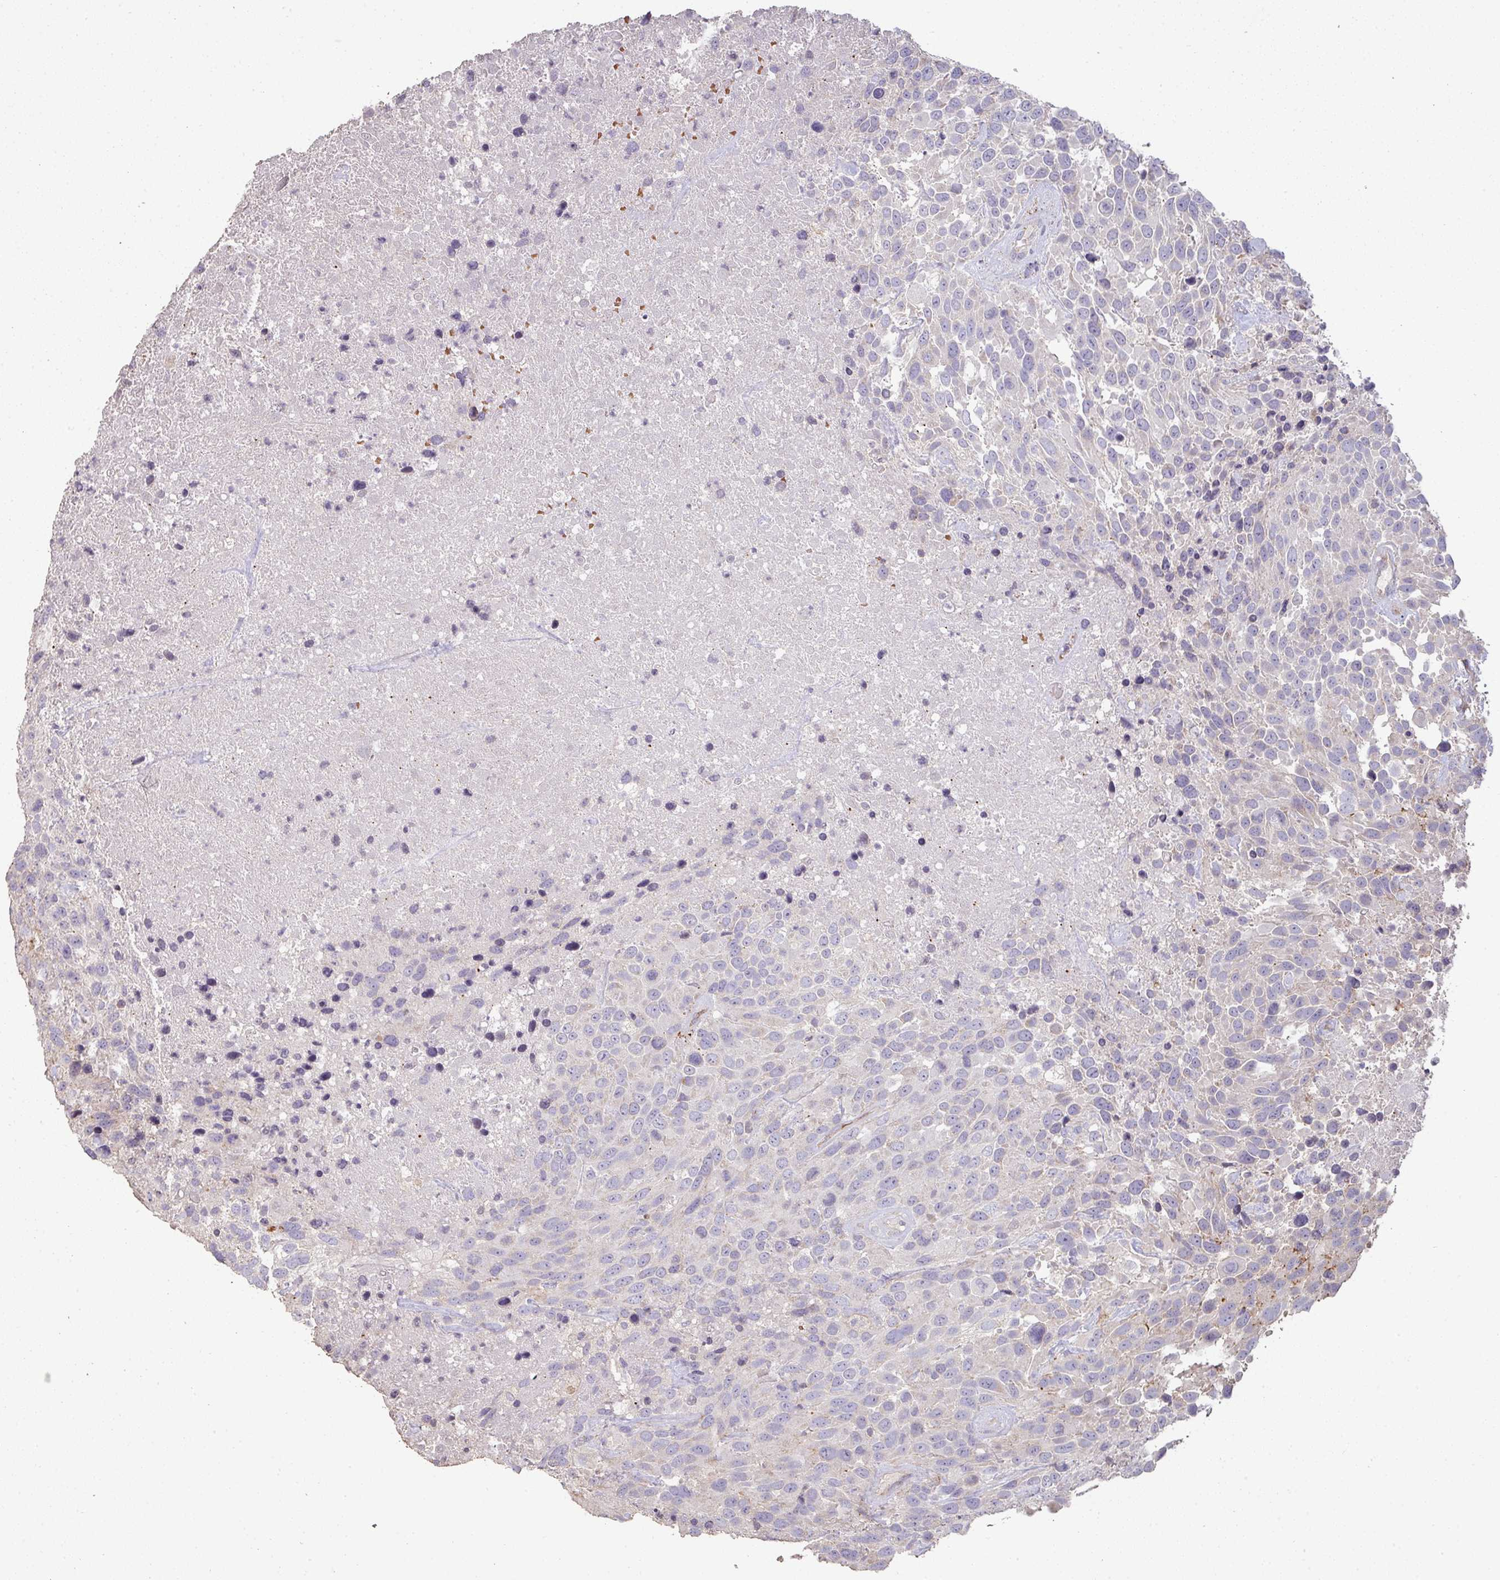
{"staining": {"intensity": "negative", "quantity": "none", "location": "none"}, "tissue": "urothelial cancer", "cell_type": "Tumor cells", "image_type": "cancer", "snomed": [{"axis": "morphology", "description": "Urothelial carcinoma, High grade"}, {"axis": "topography", "description": "Urinary bladder"}], "caption": "This is an immunohistochemistry (IHC) image of urothelial cancer. There is no positivity in tumor cells.", "gene": "RPL23A", "patient": {"sex": "female", "age": 70}}